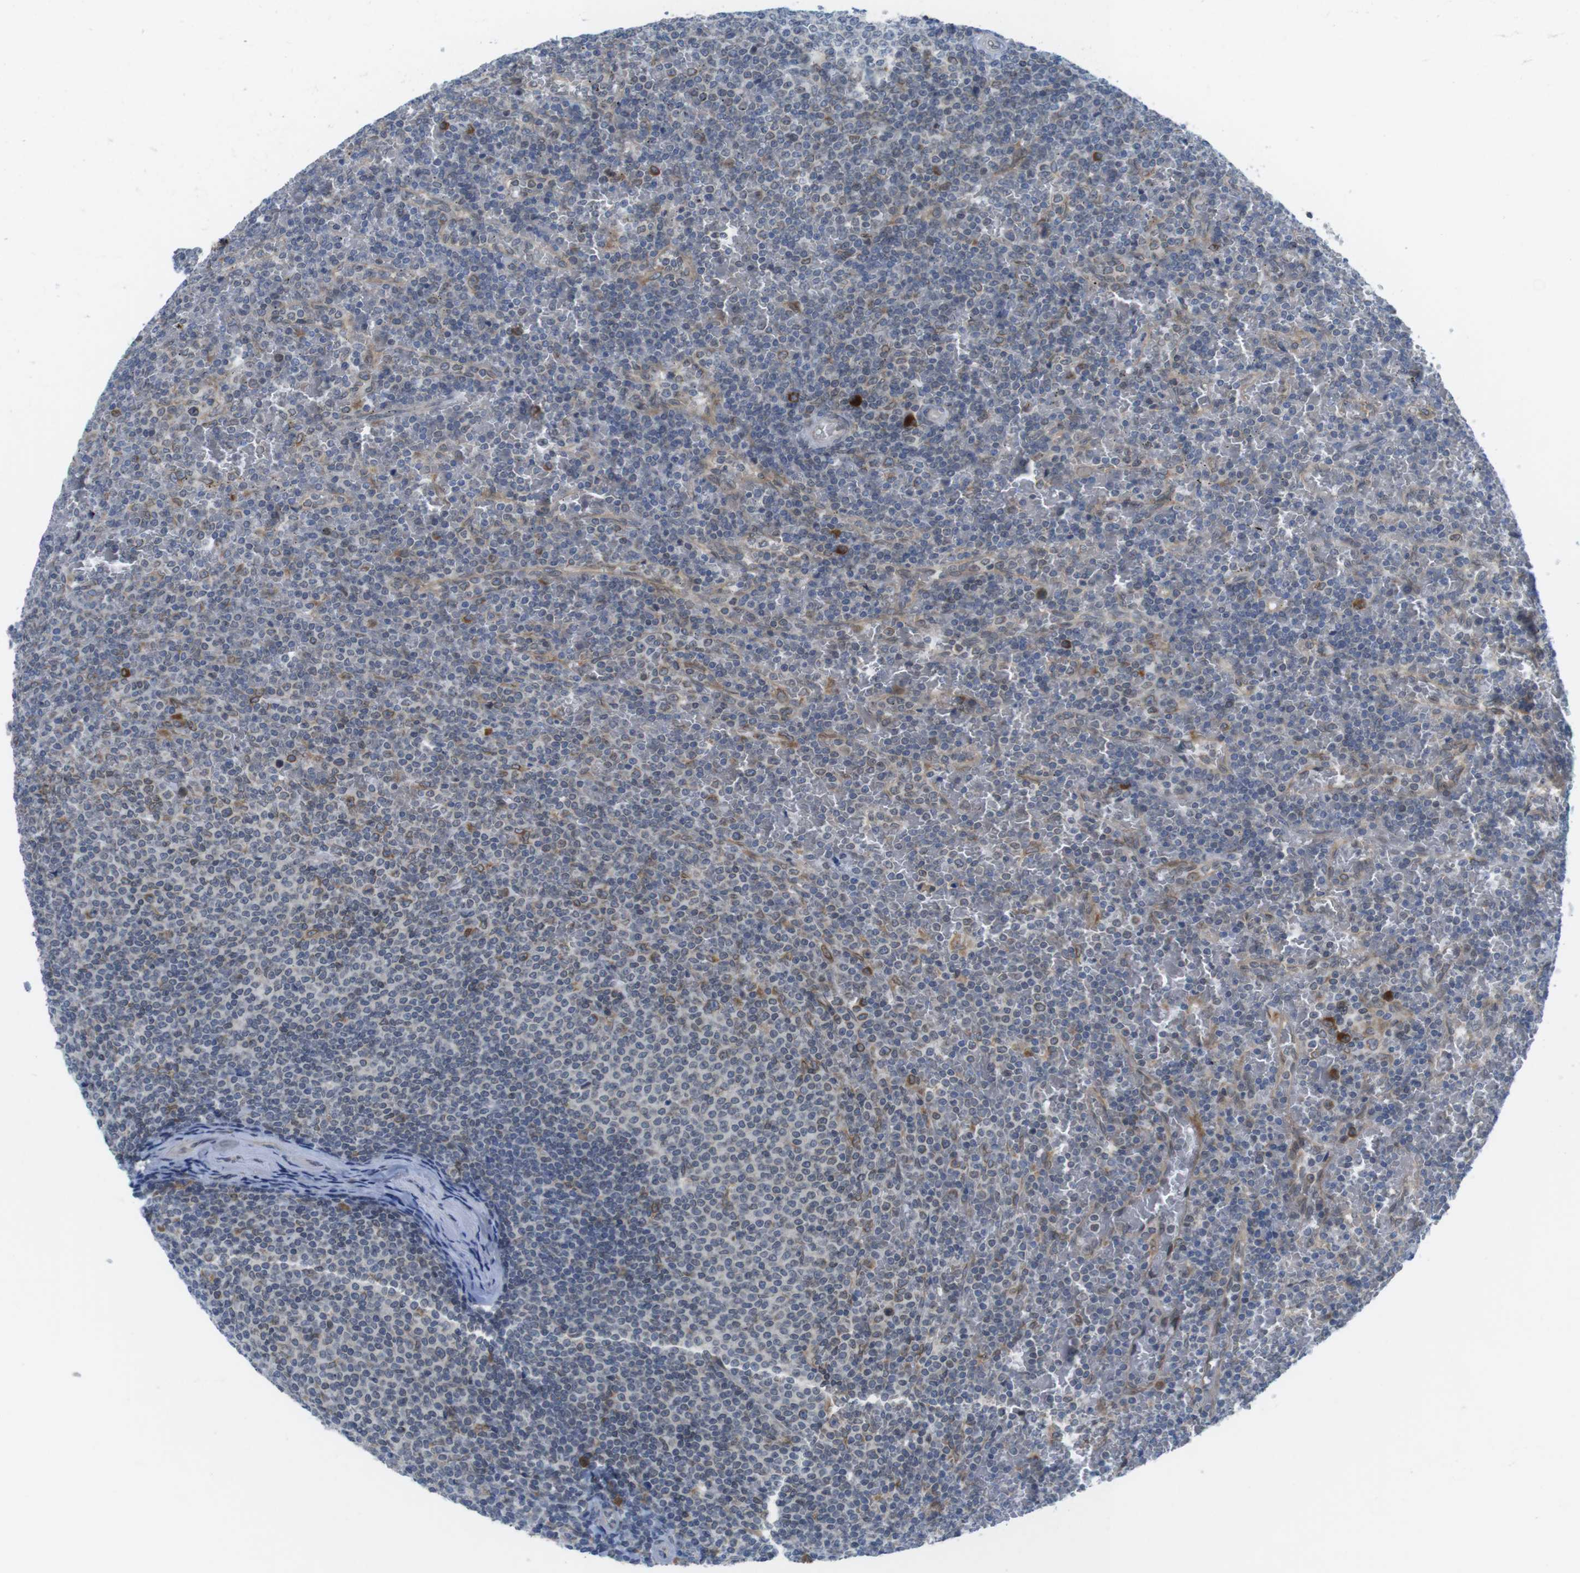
{"staining": {"intensity": "negative", "quantity": "none", "location": "none"}, "tissue": "lymphoma", "cell_type": "Tumor cells", "image_type": "cancer", "snomed": [{"axis": "morphology", "description": "Malignant lymphoma, non-Hodgkin's type, Low grade"}, {"axis": "topography", "description": "Spleen"}], "caption": "This is a photomicrograph of immunohistochemistry (IHC) staining of malignant lymphoma, non-Hodgkin's type (low-grade), which shows no expression in tumor cells.", "gene": "ERGIC3", "patient": {"sex": "female", "age": 77}}